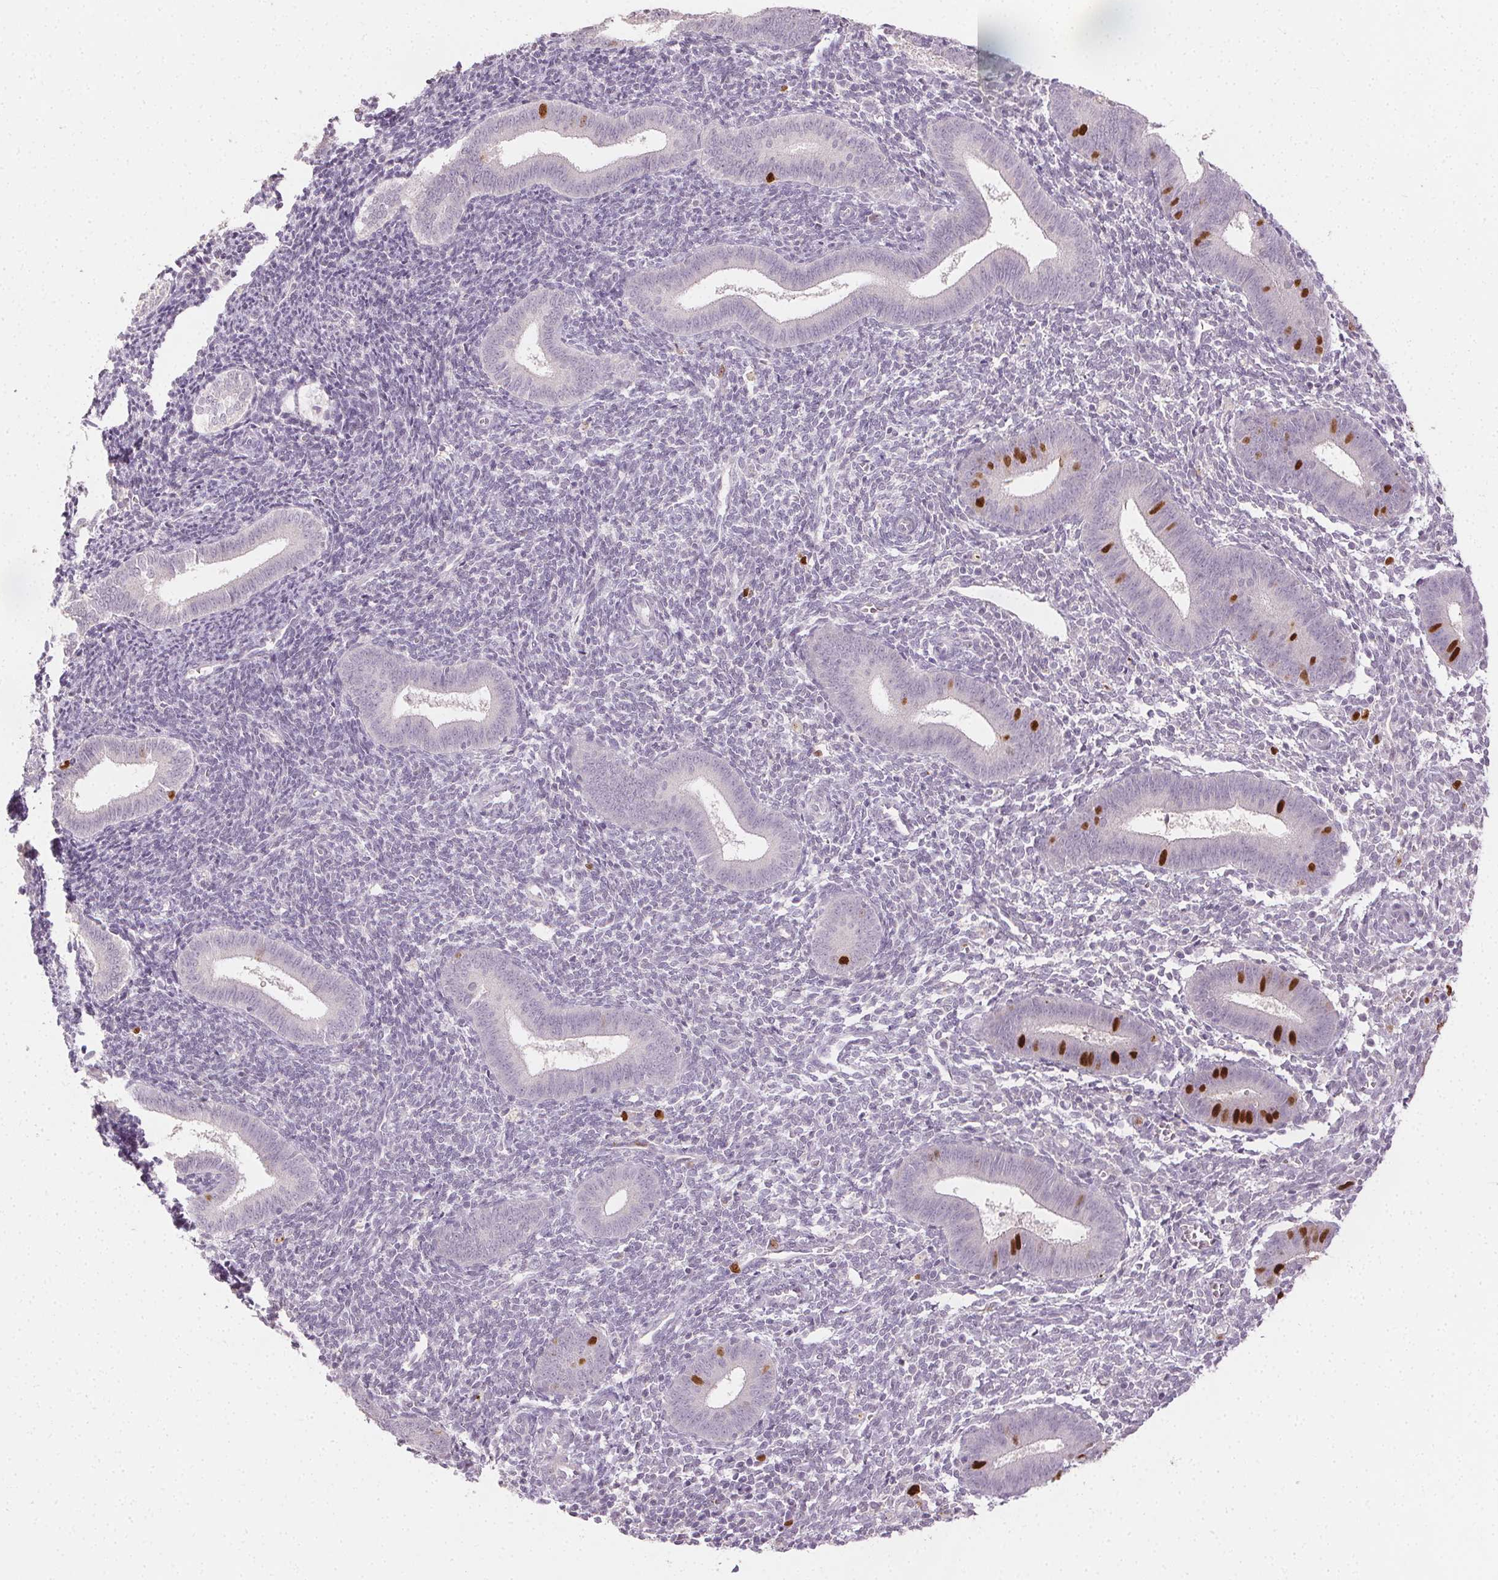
{"staining": {"intensity": "moderate", "quantity": "<25%", "location": "nuclear"}, "tissue": "endometrium", "cell_type": "Cells in endometrial stroma", "image_type": "normal", "snomed": [{"axis": "morphology", "description": "Normal tissue, NOS"}, {"axis": "topography", "description": "Endometrium"}], "caption": "This photomicrograph demonstrates unremarkable endometrium stained with IHC to label a protein in brown. The nuclear of cells in endometrial stroma show moderate positivity for the protein. Nuclei are counter-stained blue.", "gene": "ANLN", "patient": {"sex": "female", "age": 25}}